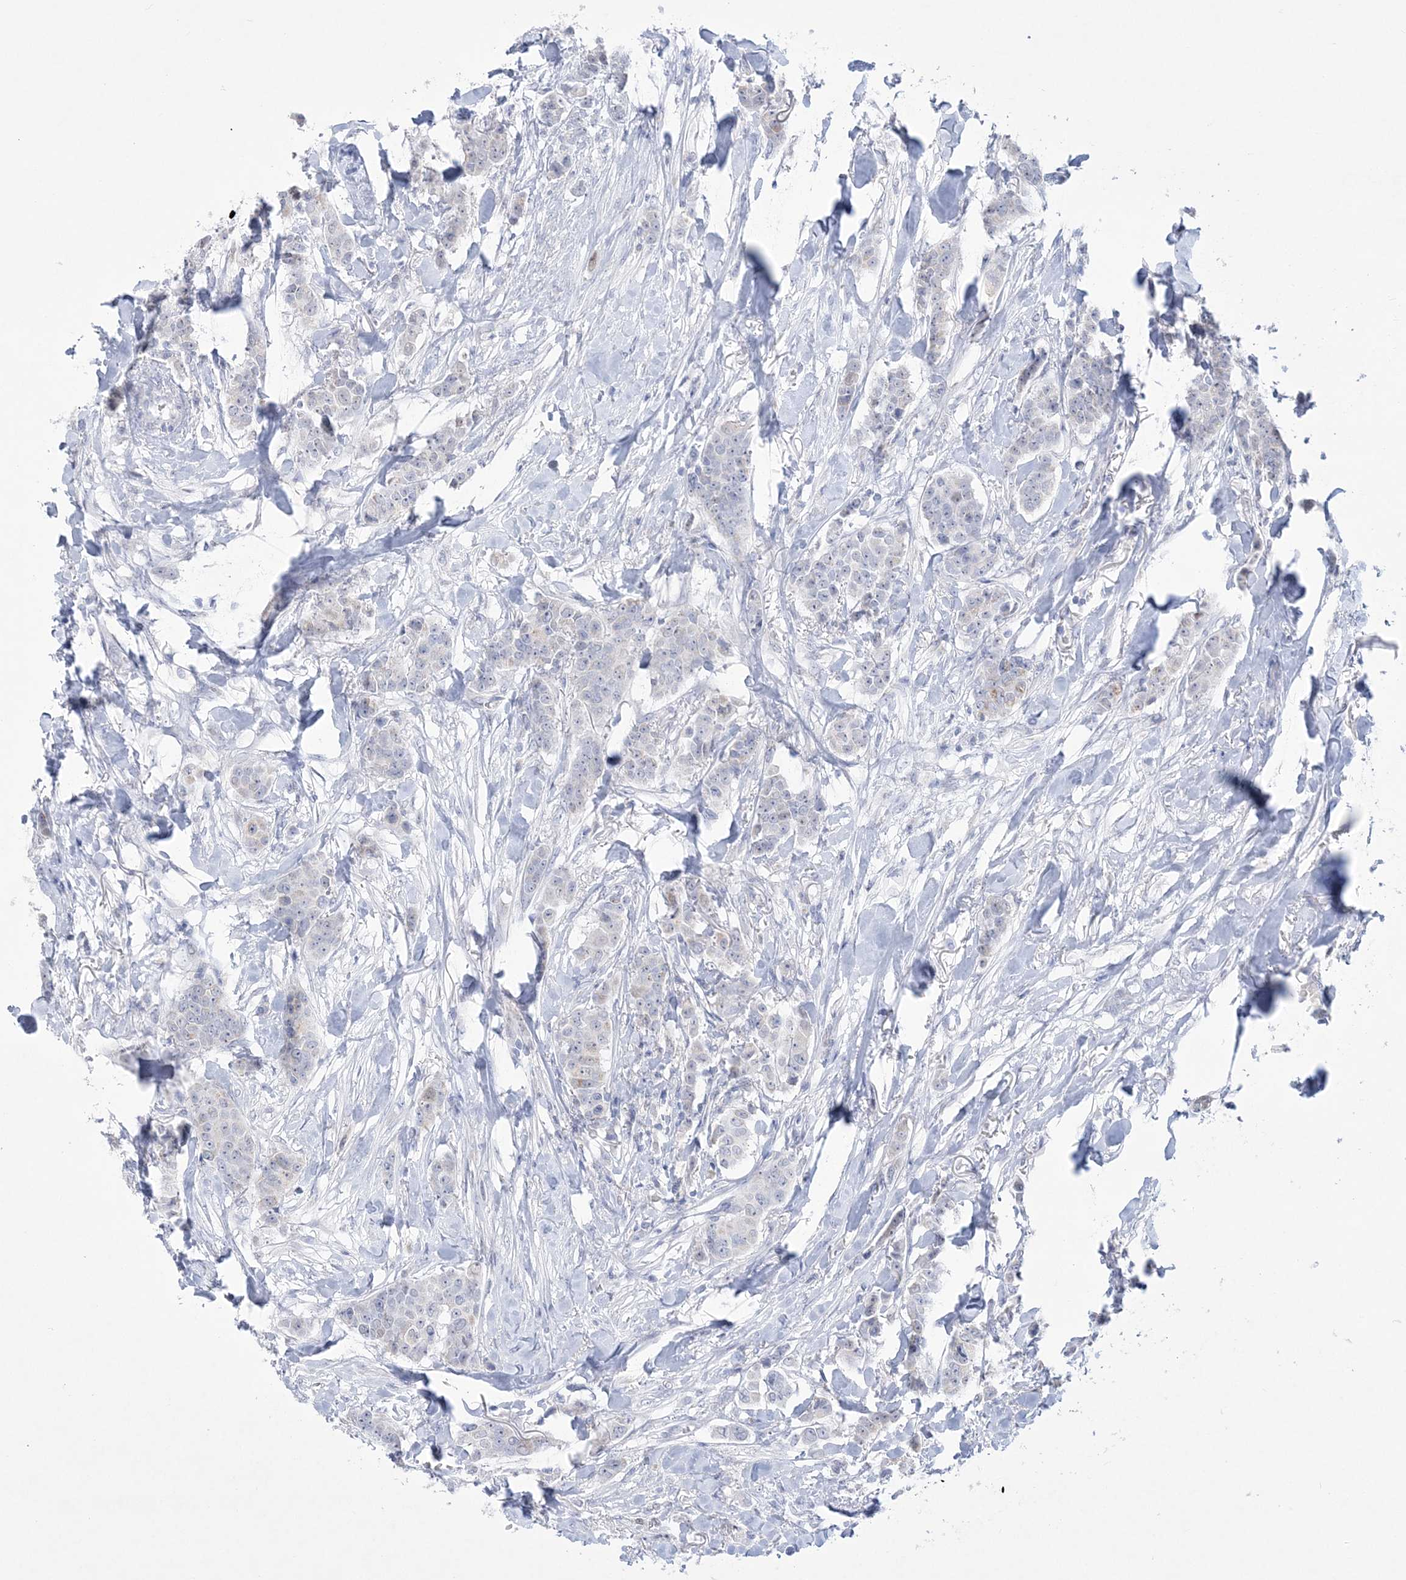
{"staining": {"intensity": "negative", "quantity": "none", "location": "none"}, "tissue": "breast cancer", "cell_type": "Tumor cells", "image_type": "cancer", "snomed": [{"axis": "morphology", "description": "Duct carcinoma"}, {"axis": "topography", "description": "Breast"}], "caption": "A histopathology image of breast invasive ductal carcinoma stained for a protein reveals no brown staining in tumor cells.", "gene": "WDR27", "patient": {"sex": "female", "age": 40}}